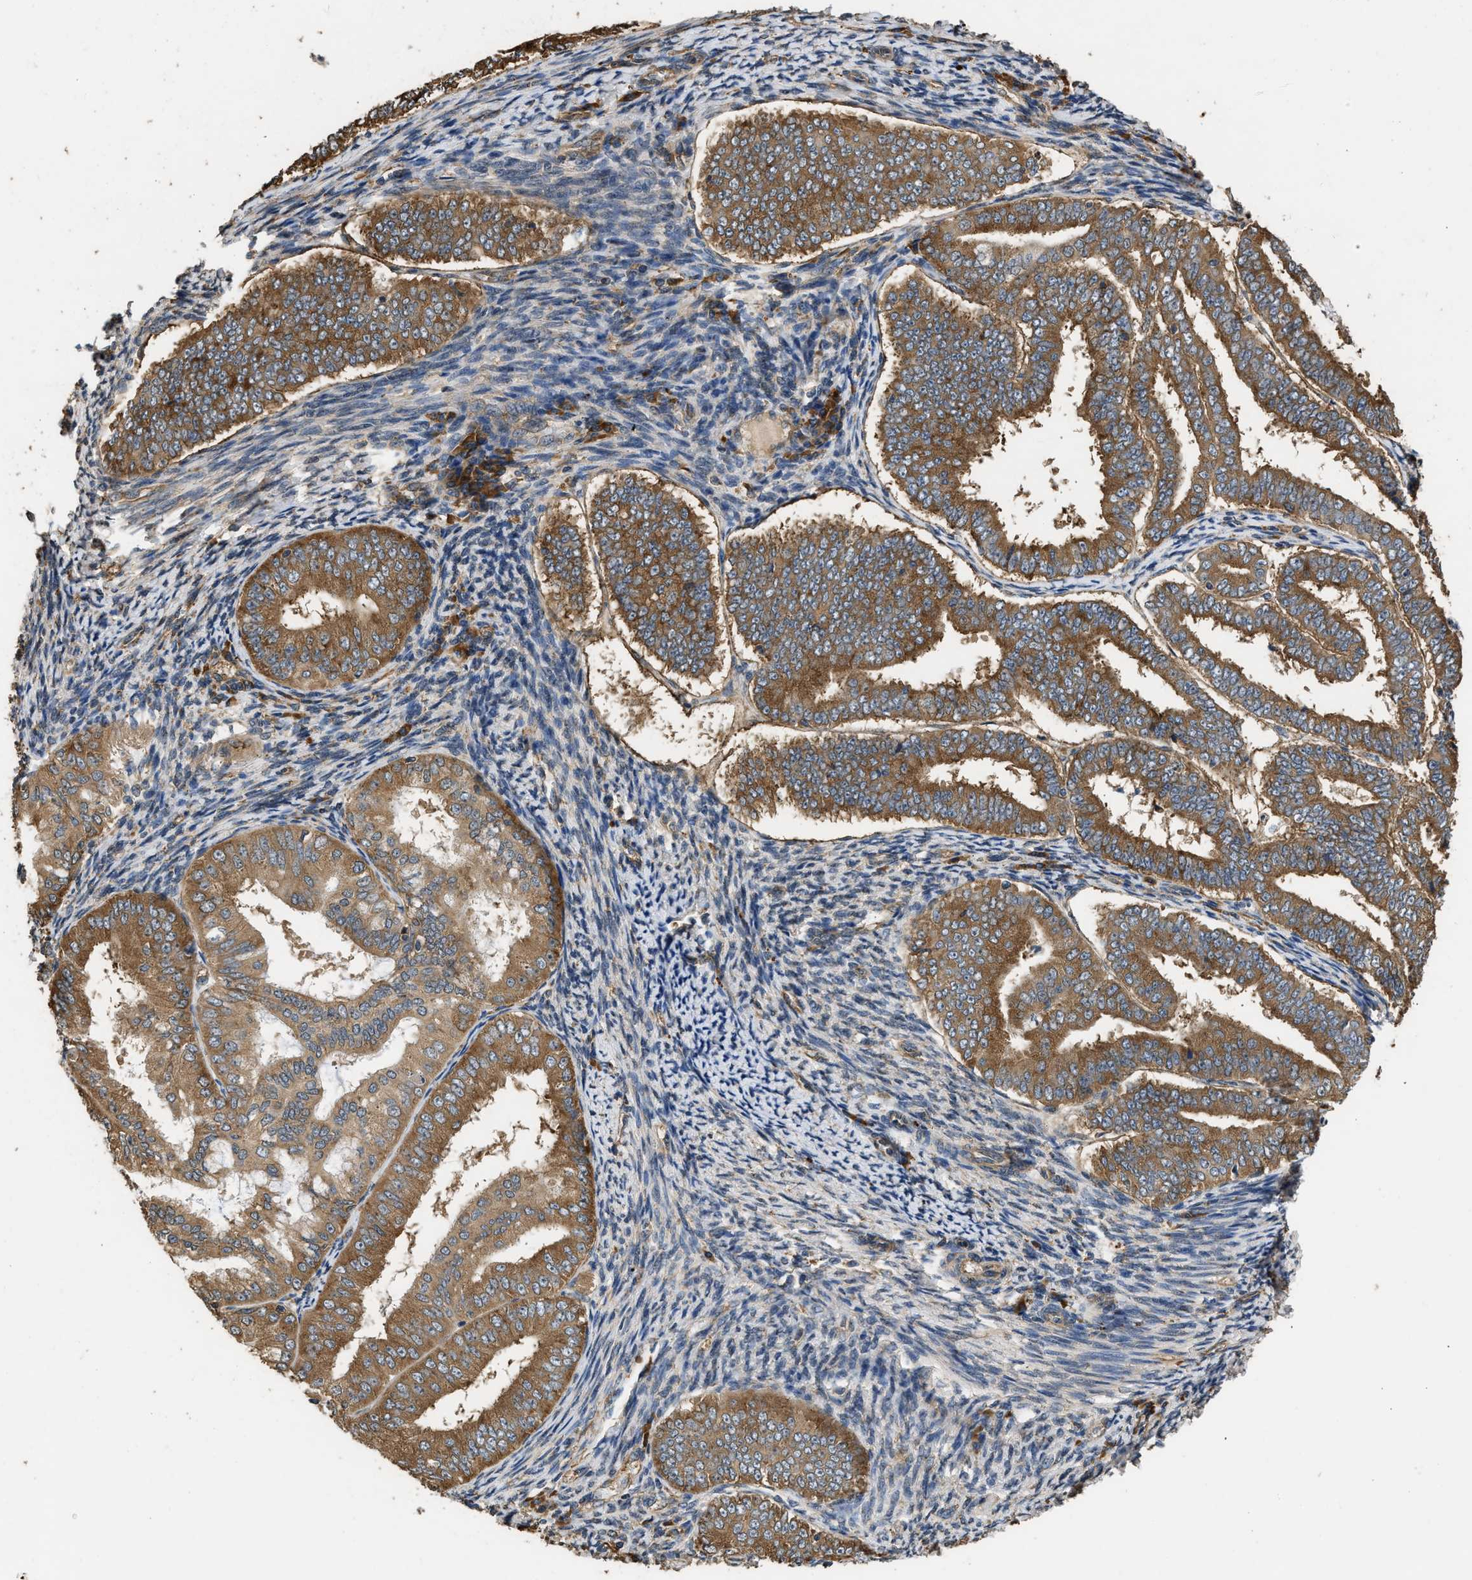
{"staining": {"intensity": "strong", "quantity": ">75%", "location": "cytoplasmic/membranous"}, "tissue": "endometrial cancer", "cell_type": "Tumor cells", "image_type": "cancer", "snomed": [{"axis": "morphology", "description": "Adenocarcinoma, NOS"}, {"axis": "topography", "description": "Endometrium"}], "caption": "Endometrial cancer stained for a protein (brown) demonstrates strong cytoplasmic/membranous positive positivity in approximately >75% of tumor cells.", "gene": "SLC36A4", "patient": {"sex": "female", "age": 63}}